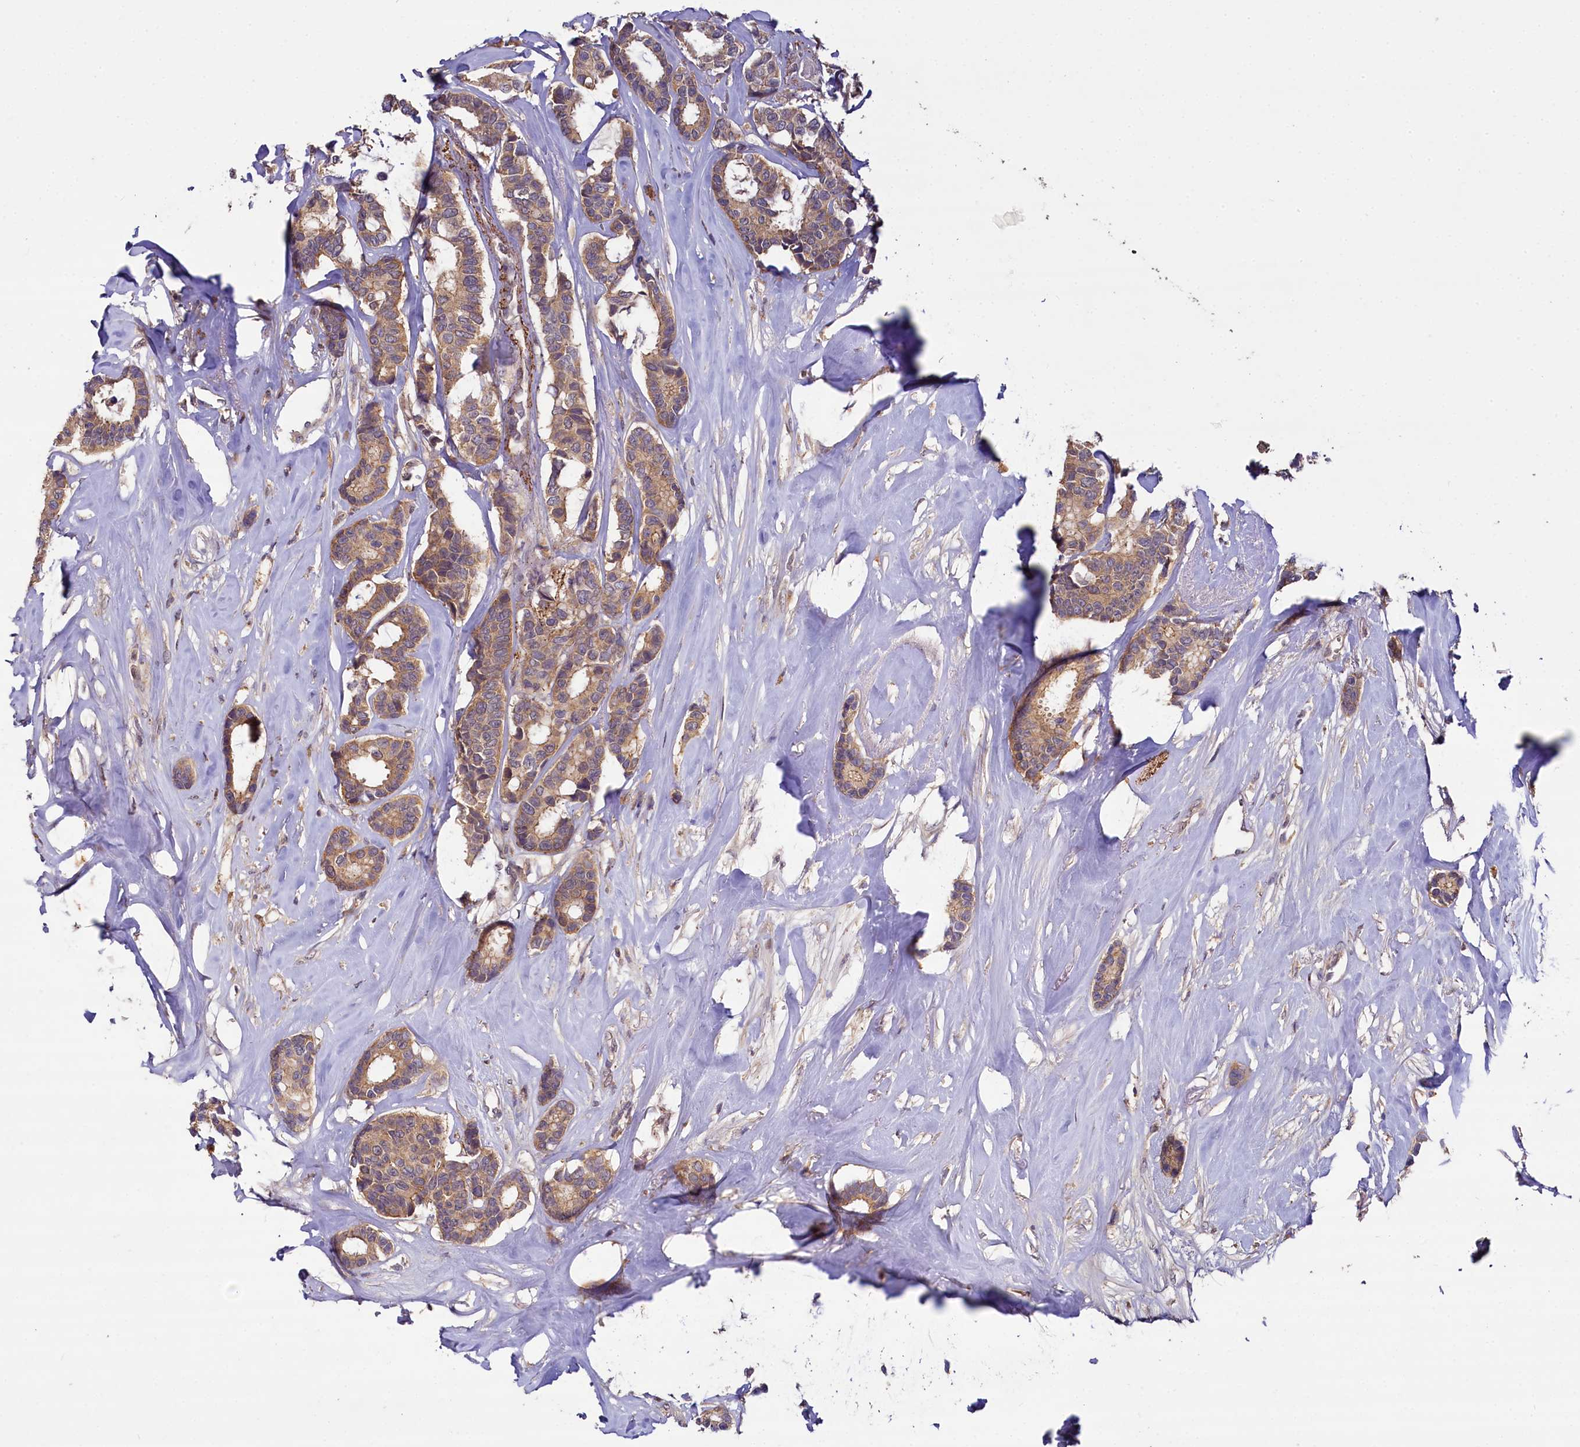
{"staining": {"intensity": "moderate", "quantity": ">75%", "location": "cytoplasmic/membranous"}, "tissue": "breast cancer", "cell_type": "Tumor cells", "image_type": "cancer", "snomed": [{"axis": "morphology", "description": "Duct carcinoma"}, {"axis": "topography", "description": "Breast"}], "caption": "IHC micrograph of neoplastic tissue: breast cancer (infiltrating ductal carcinoma) stained using IHC displays medium levels of moderate protein expression localized specifically in the cytoplasmic/membranous of tumor cells, appearing as a cytoplasmic/membranous brown color.", "gene": "TMEM39A", "patient": {"sex": "female", "age": 87}}